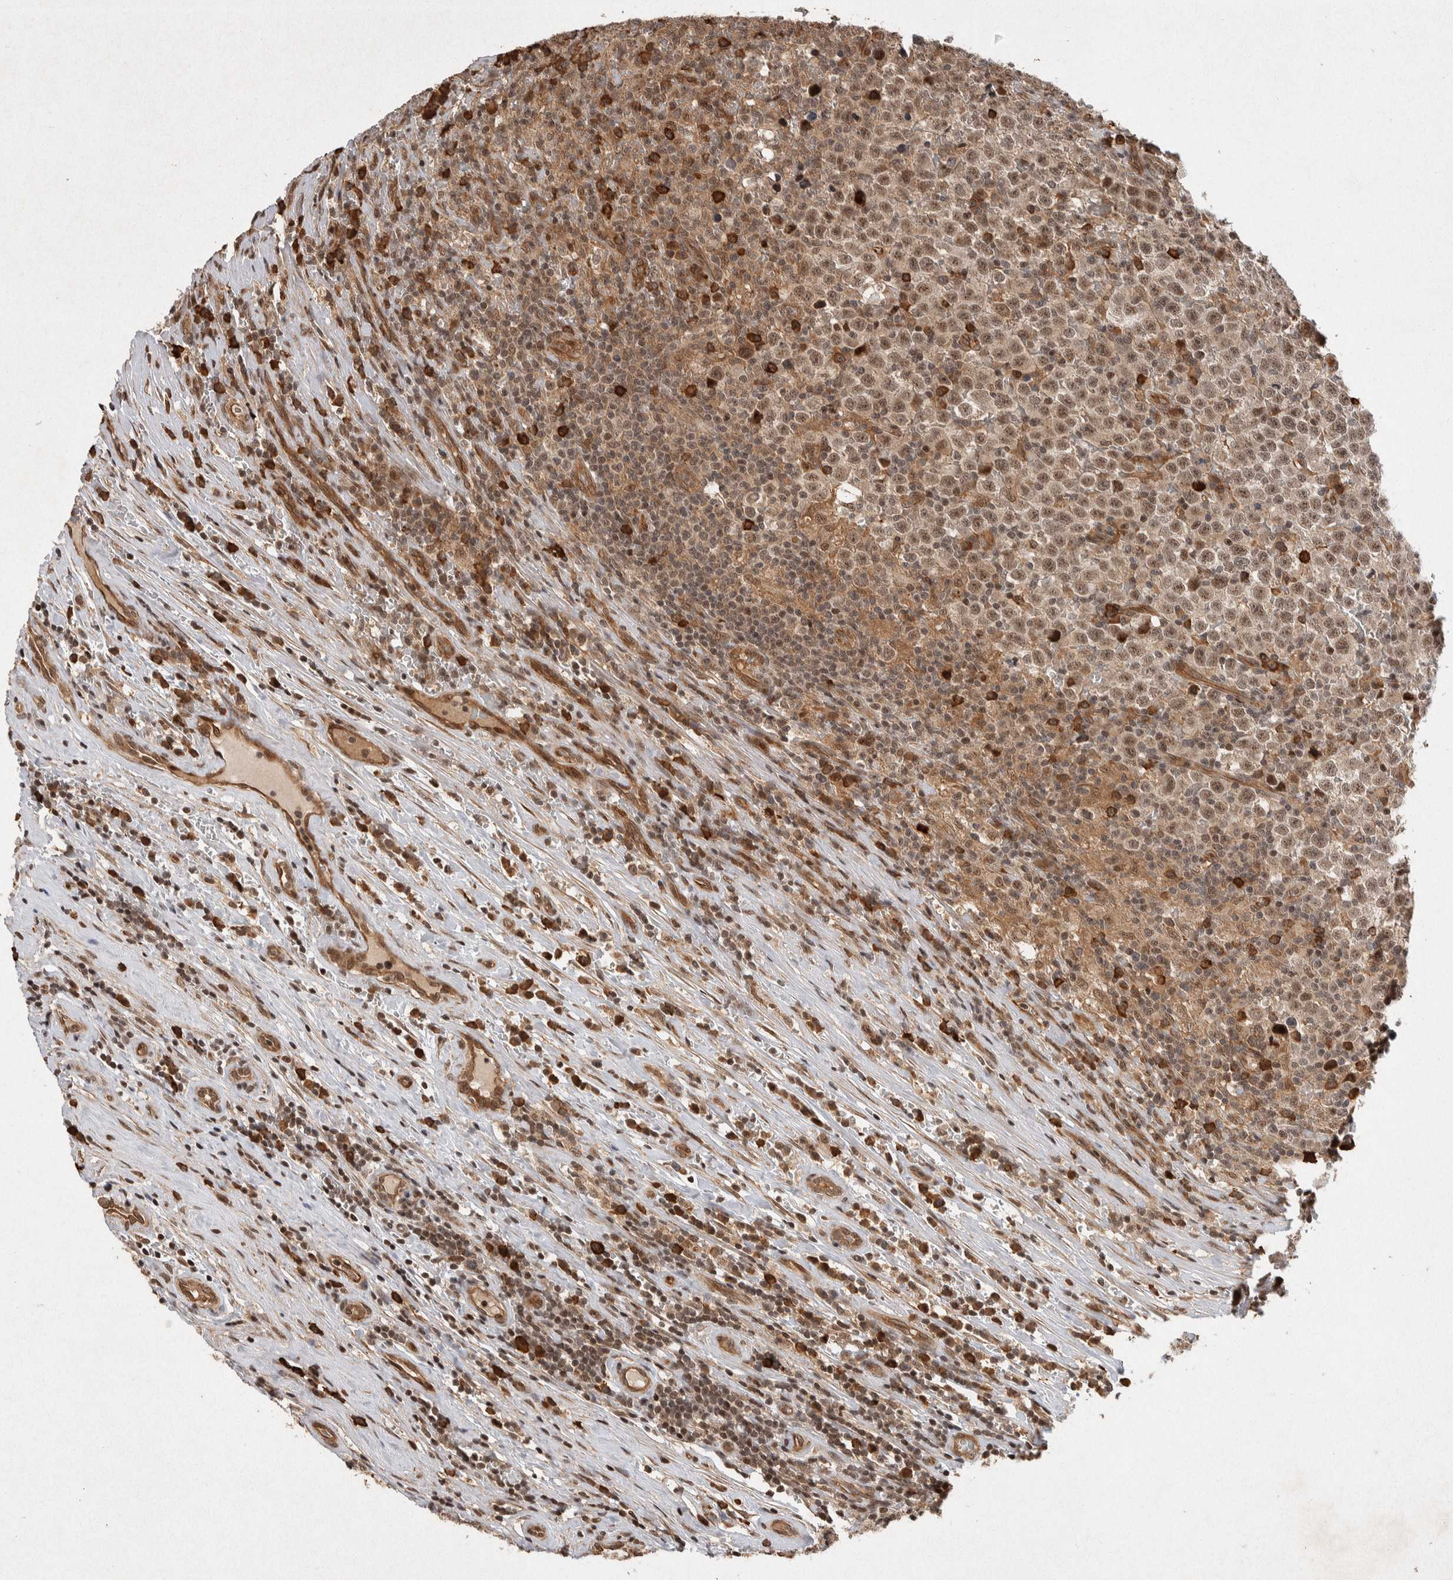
{"staining": {"intensity": "moderate", "quantity": ">75%", "location": "cytoplasmic/membranous,nuclear"}, "tissue": "testis cancer", "cell_type": "Tumor cells", "image_type": "cancer", "snomed": [{"axis": "morphology", "description": "Seminoma, NOS"}, {"axis": "topography", "description": "Testis"}], "caption": "Immunohistochemistry (IHC) of testis cancer (seminoma) demonstrates medium levels of moderate cytoplasmic/membranous and nuclear expression in about >75% of tumor cells.", "gene": "TOR1B", "patient": {"sex": "male", "age": 43}}